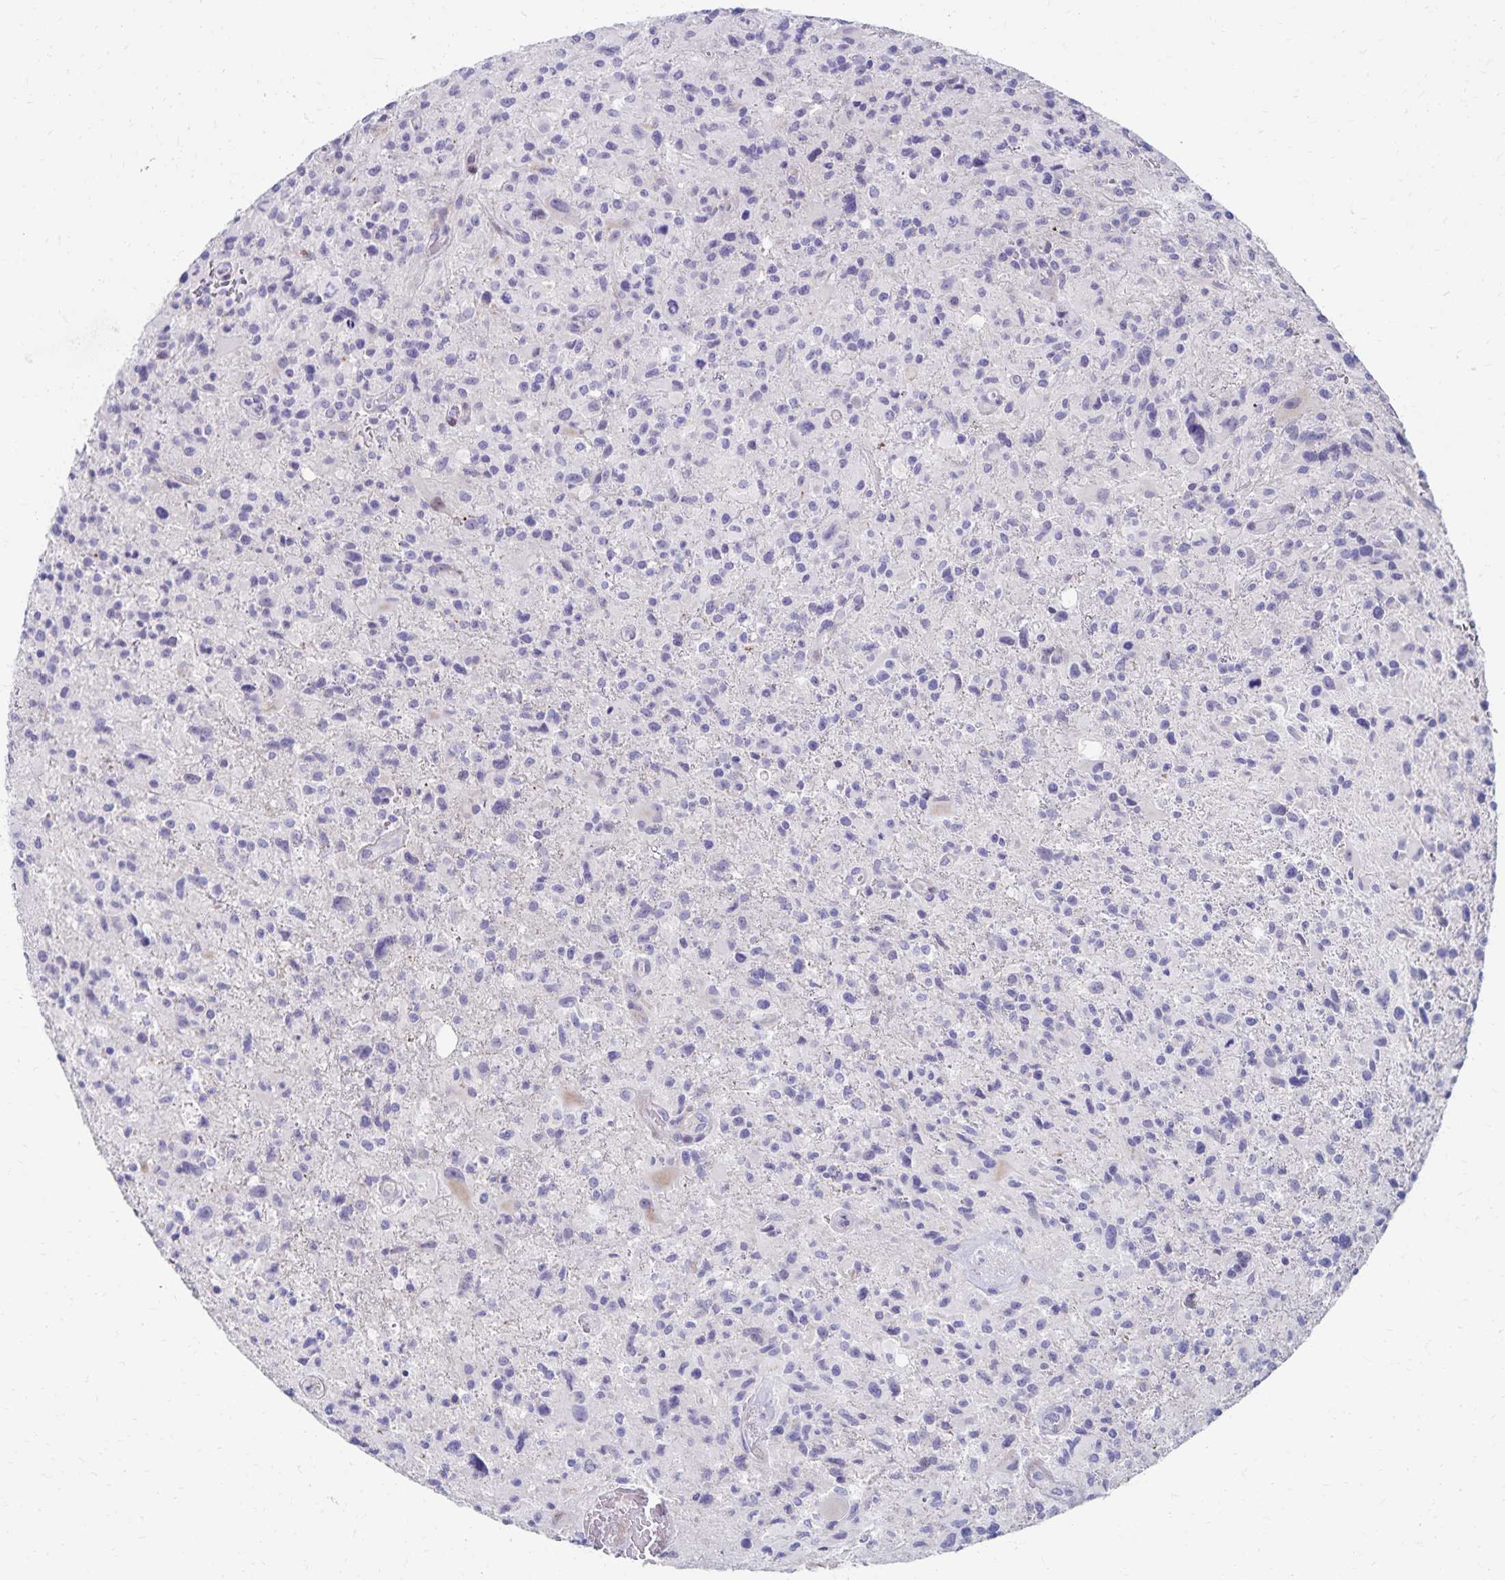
{"staining": {"intensity": "negative", "quantity": "none", "location": "none"}, "tissue": "glioma", "cell_type": "Tumor cells", "image_type": "cancer", "snomed": [{"axis": "morphology", "description": "Glioma, malignant, High grade"}, {"axis": "topography", "description": "Brain"}], "caption": "High magnification brightfield microscopy of glioma stained with DAB (3,3'-diaminobenzidine) (brown) and counterstained with hematoxylin (blue): tumor cells show no significant expression.", "gene": "NECAP1", "patient": {"sex": "male", "age": 63}}